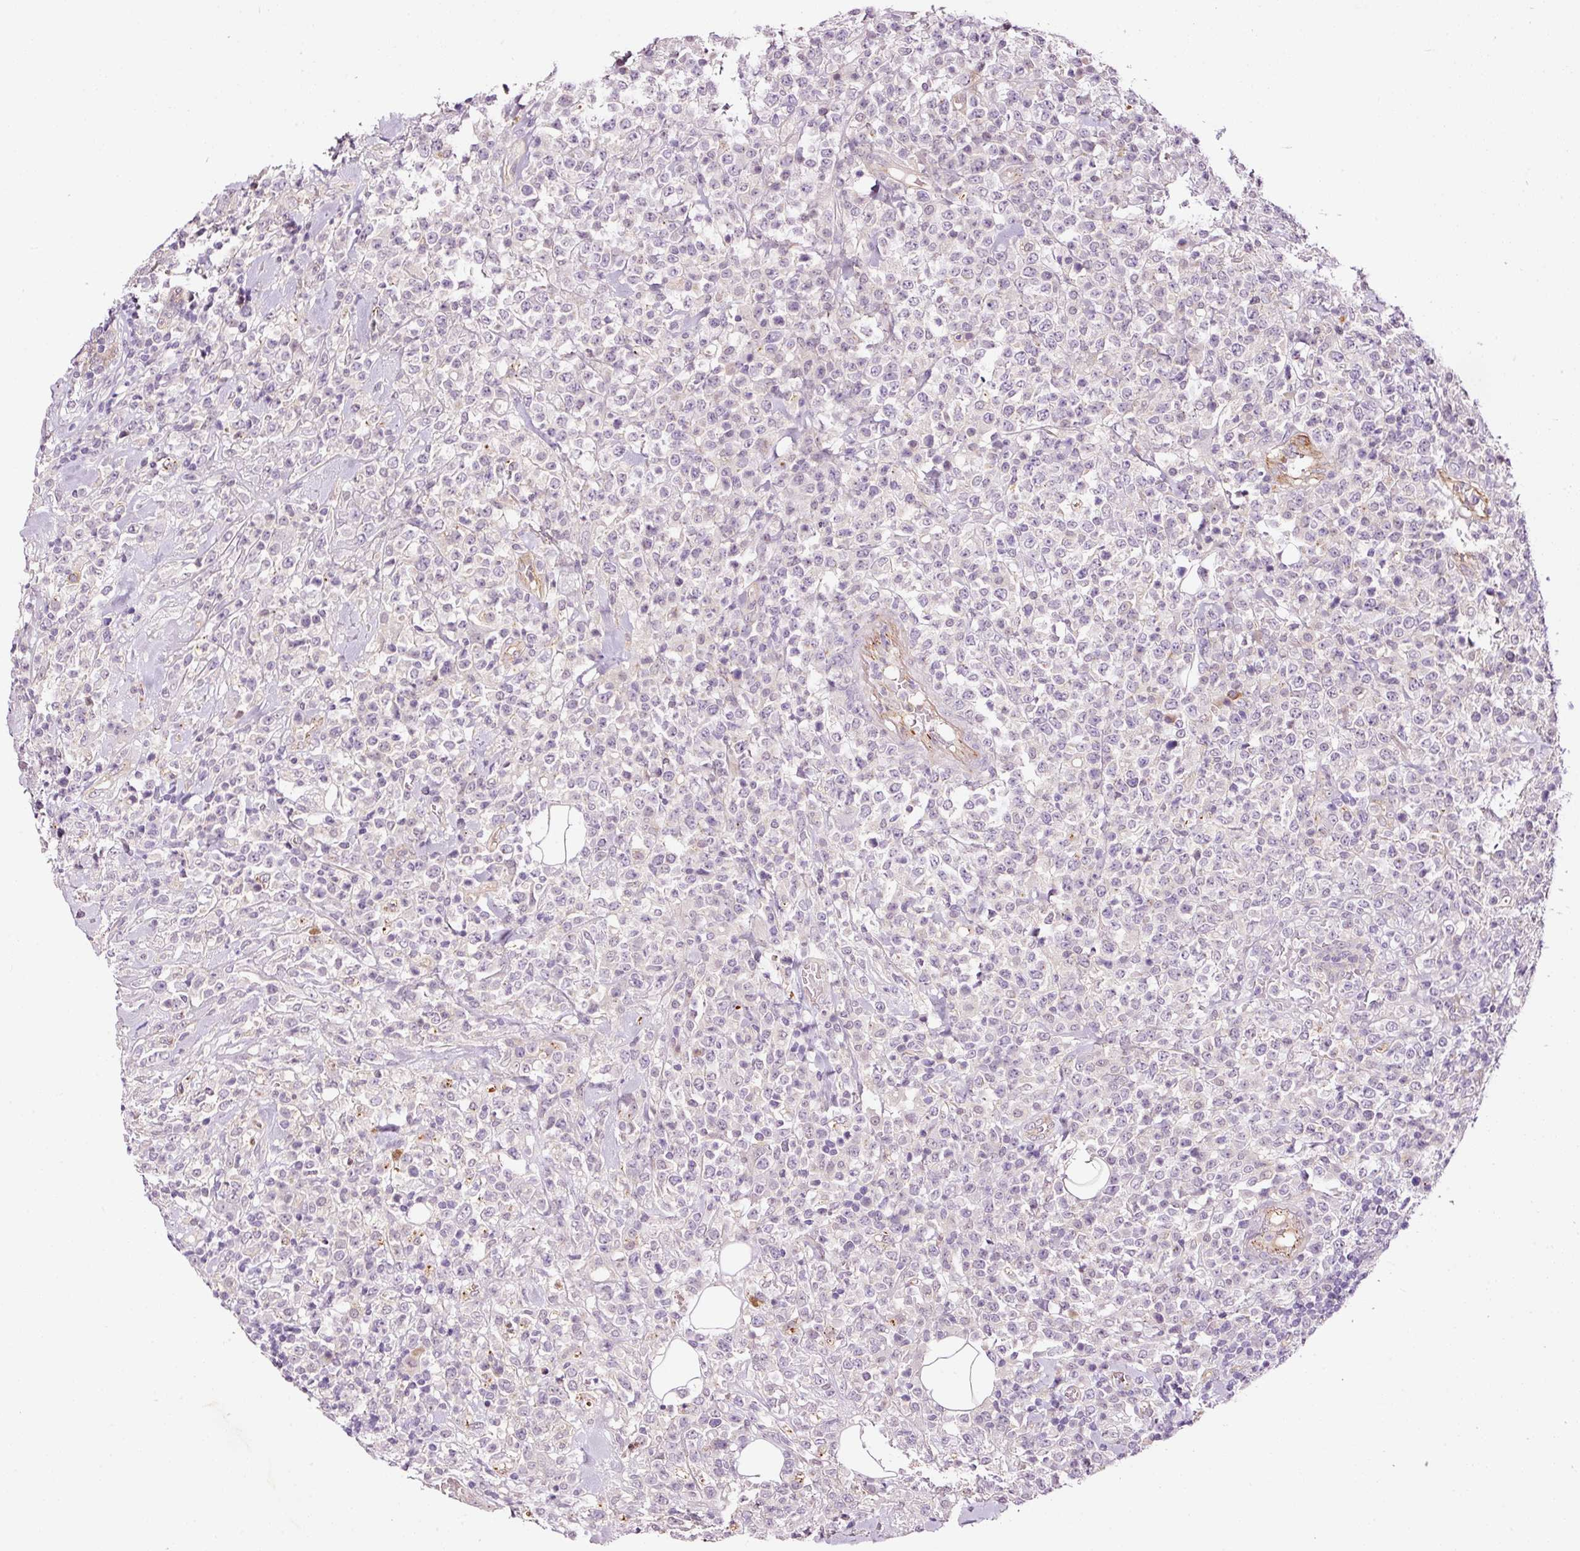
{"staining": {"intensity": "negative", "quantity": "none", "location": "none"}, "tissue": "lymphoma", "cell_type": "Tumor cells", "image_type": "cancer", "snomed": [{"axis": "morphology", "description": "Malignant lymphoma, non-Hodgkin's type, High grade"}, {"axis": "topography", "description": "Colon"}], "caption": "Image shows no protein expression in tumor cells of high-grade malignant lymphoma, non-Hodgkin's type tissue. (DAB immunohistochemistry visualized using brightfield microscopy, high magnification).", "gene": "ABCB4", "patient": {"sex": "female", "age": 53}}